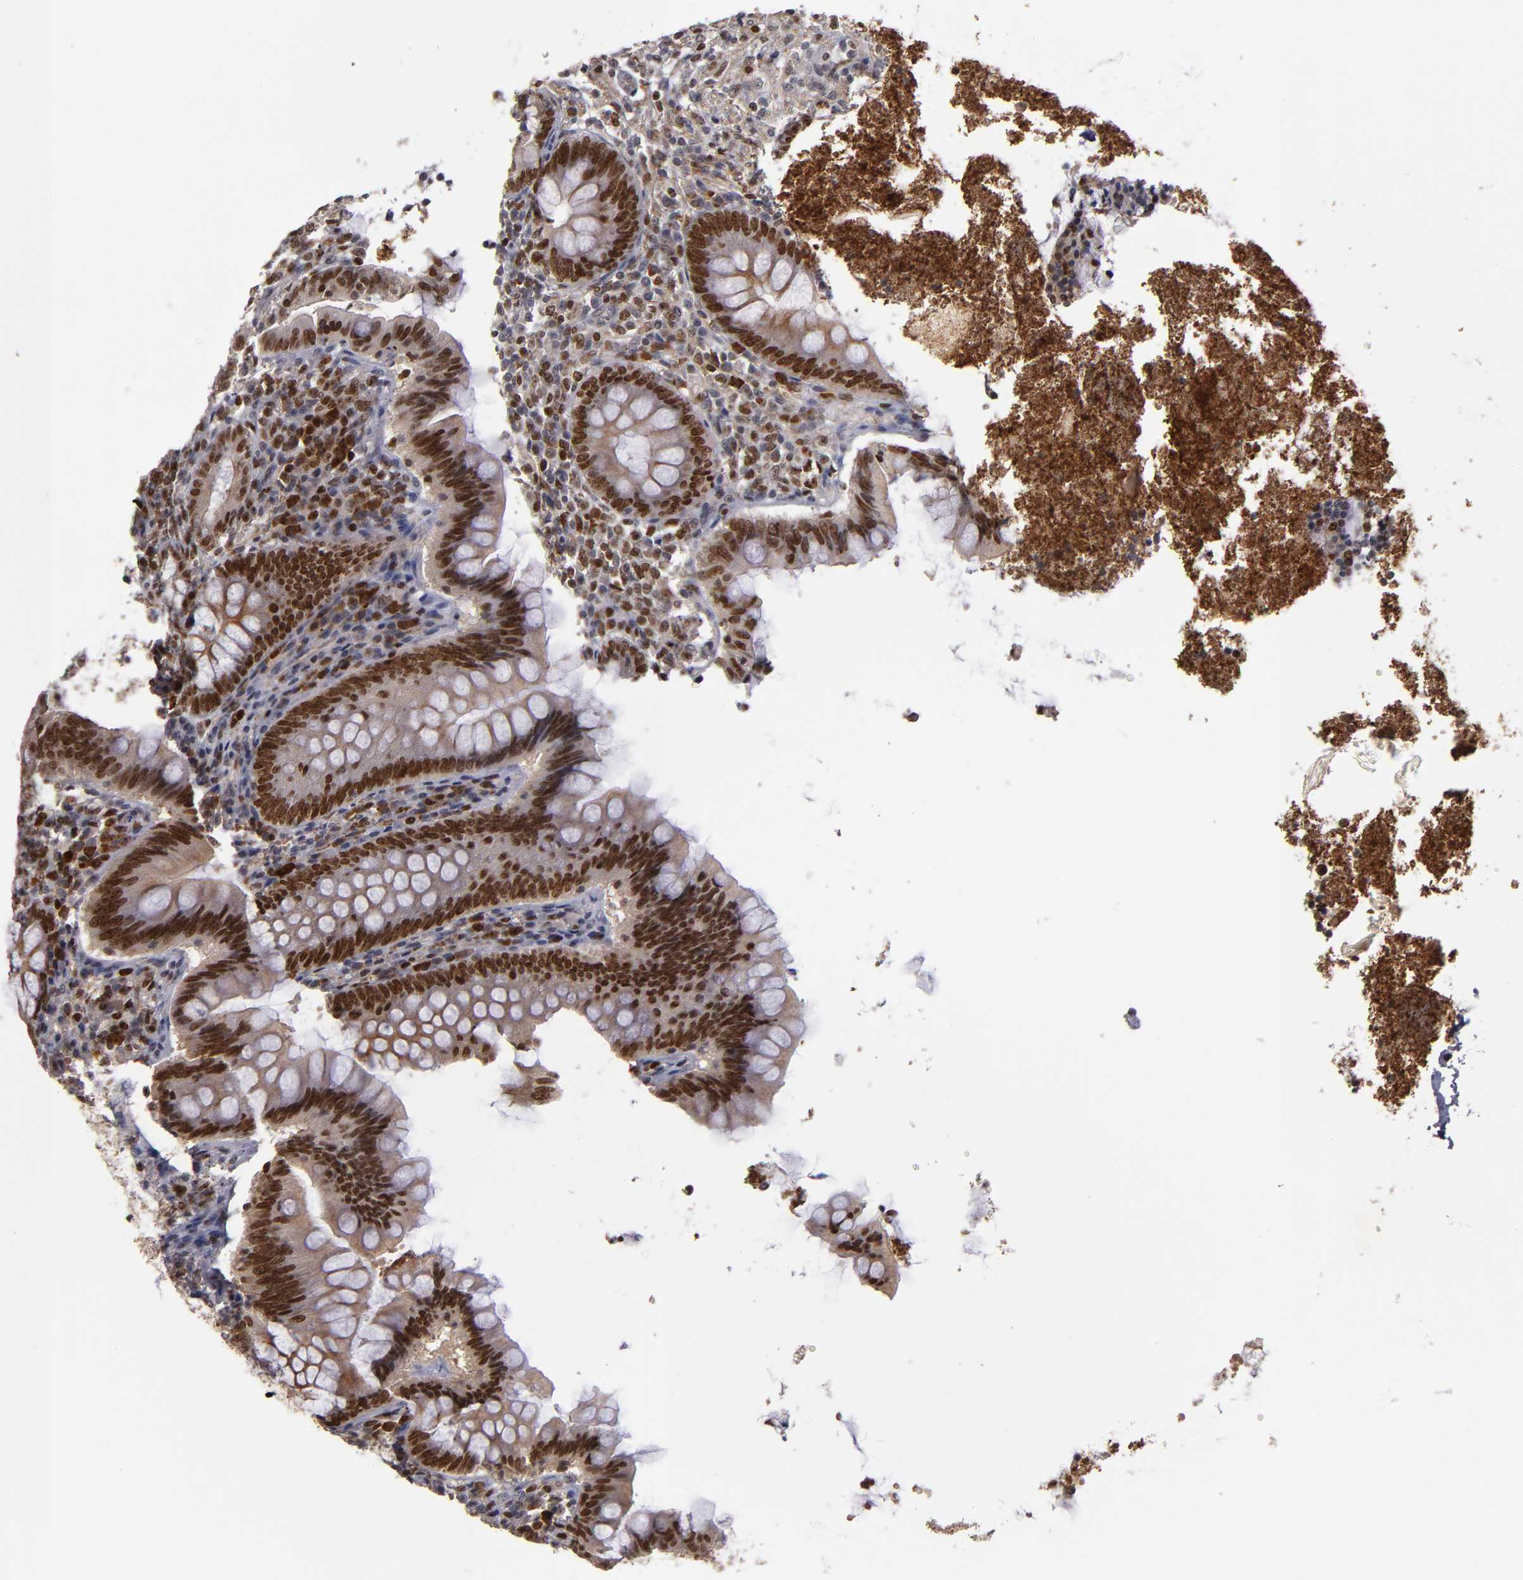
{"staining": {"intensity": "strong", "quantity": ">75%", "location": "nuclear"}, "tissue": "appendix", "cell_type": "Glandular cells", "image_type": "normal", "snomed": [{"axis": "morphology", "description": "Normal tissue, NOS"}, {"axis": "topography", "description": "Appendix"}], "caption": "A photomicrograph showing strong nuclear expression in approximately >75% of glandular cells in unremarkable appendix, as visualized by brown immunohistochemical staining.", "gene": "KDM6A", "patient": {"sex": "female", "age": 66}}